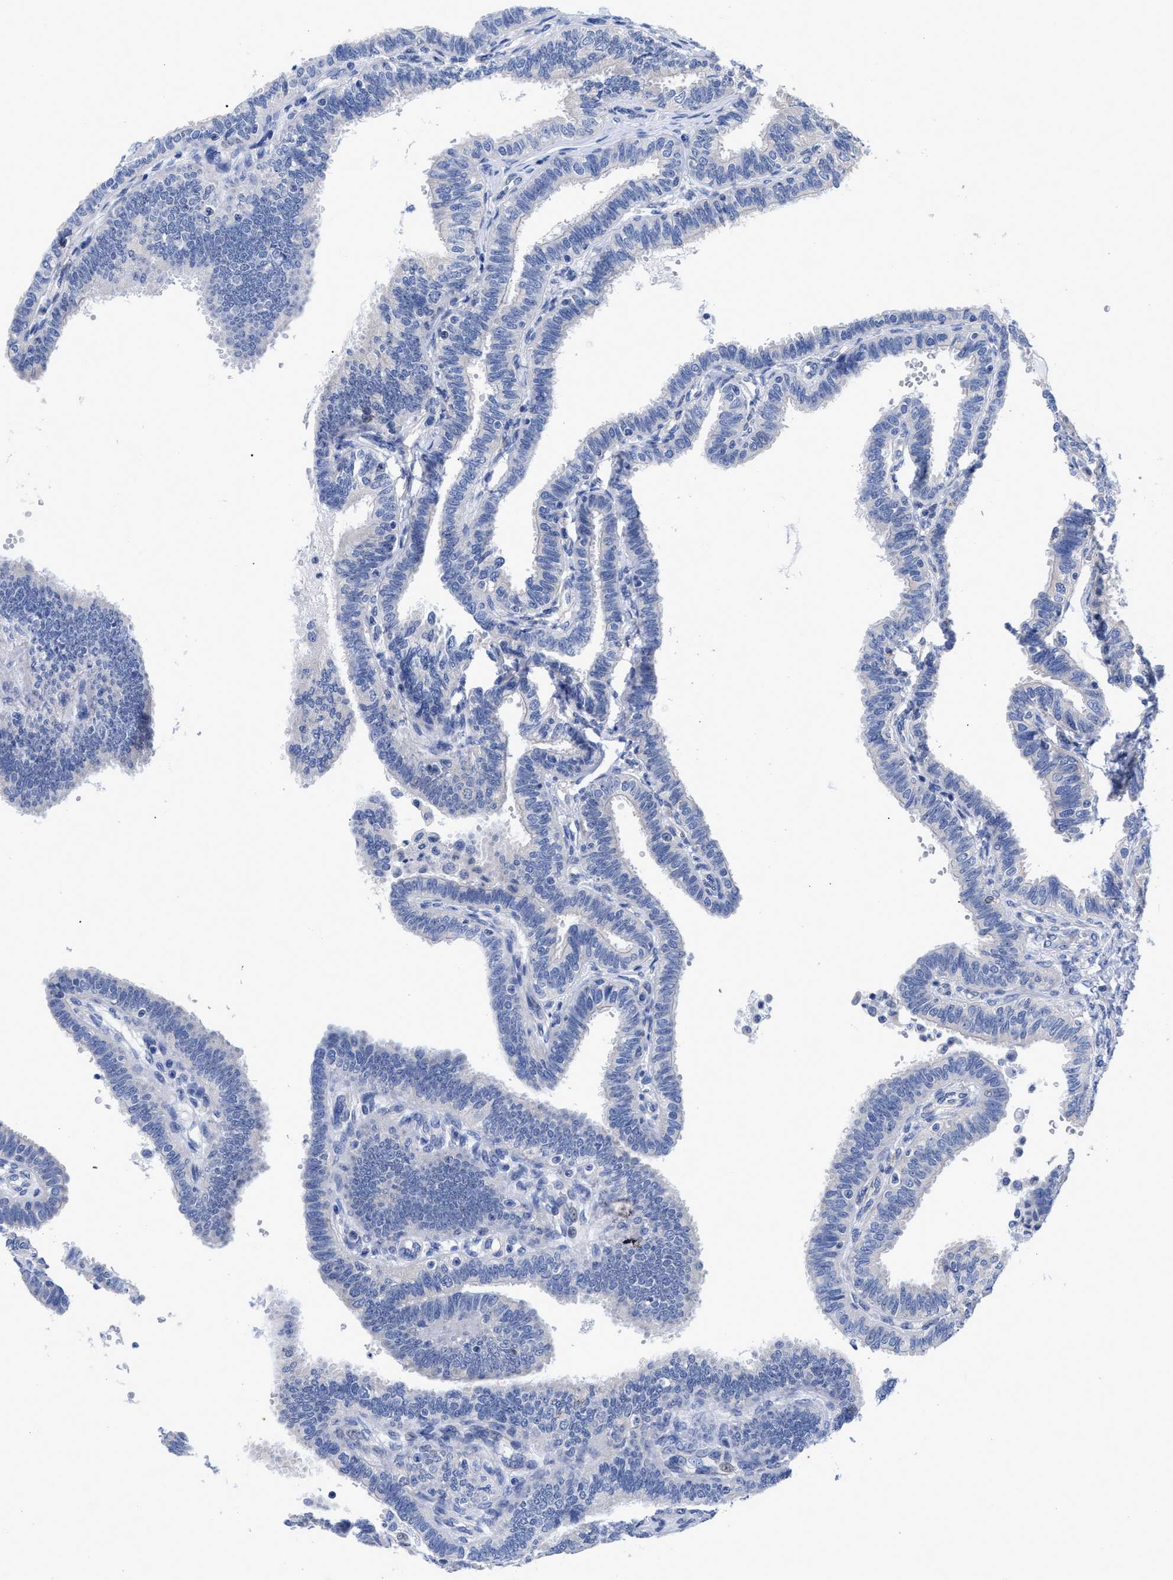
{"staining": {"intensity": "weak", "quantity": "<25%", "location": "cytoplasmic/membranous"}, "tissue": "fallopian tube", "cell_type": "Glandular cells", "image_type": "normal", "snomed": [{"axis": "morphology", "description": "Normal tissue, NOS"}, {"axis": "topography", "description": "Fallopian tube"}, {"axis": "topography", "description": "Placenta"}], "caption": "The IHC micrograph has no significant staining in glandular cells of fallopian tube. (DAB IHC visualized using brightfield microscopy, high magnification).", "gene": "IRAG2", "patient": {"sex": "female", "age": 34}}